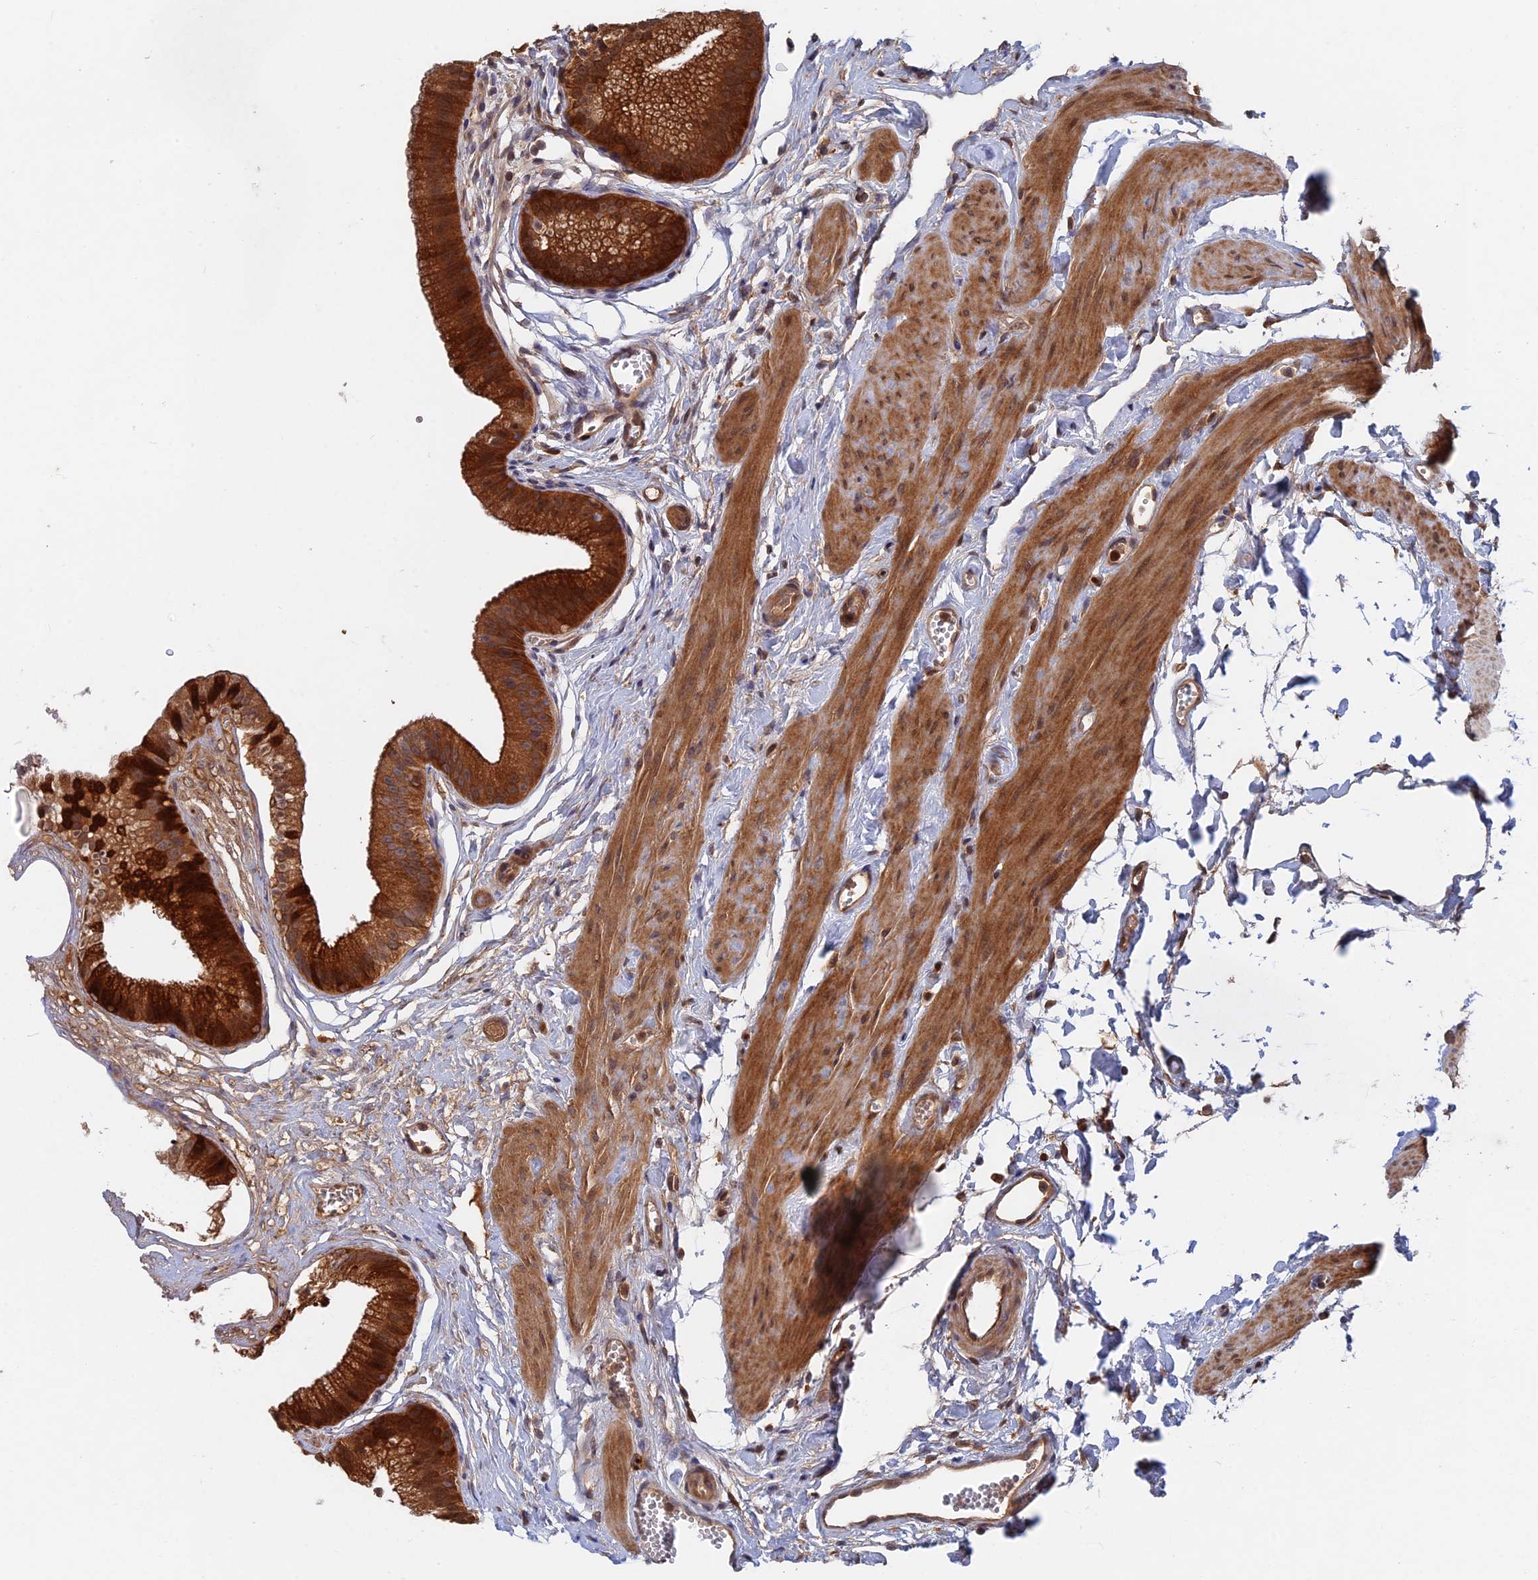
{"staining": {"intensity": "strong", "quantity": ">75%", "location": "cytoplasmic/membranous"}, "tissue": "gallbladder", "cell_type": "Glandular cells", "image_type": "normal", "snomed": [{"axis": "morphology", "description": "Normal tissue, NOS"}, {"axis": "topography", "description": "Gallbladder"}], "caption": "This histopathology image displays IHC staining of benign gallbladder, with high strong cytoplasmic/membranous positivity in approximately >75% of glandular cells.", "gene": "BLVRA", "patient": {"sex": "female", "age": 54}}